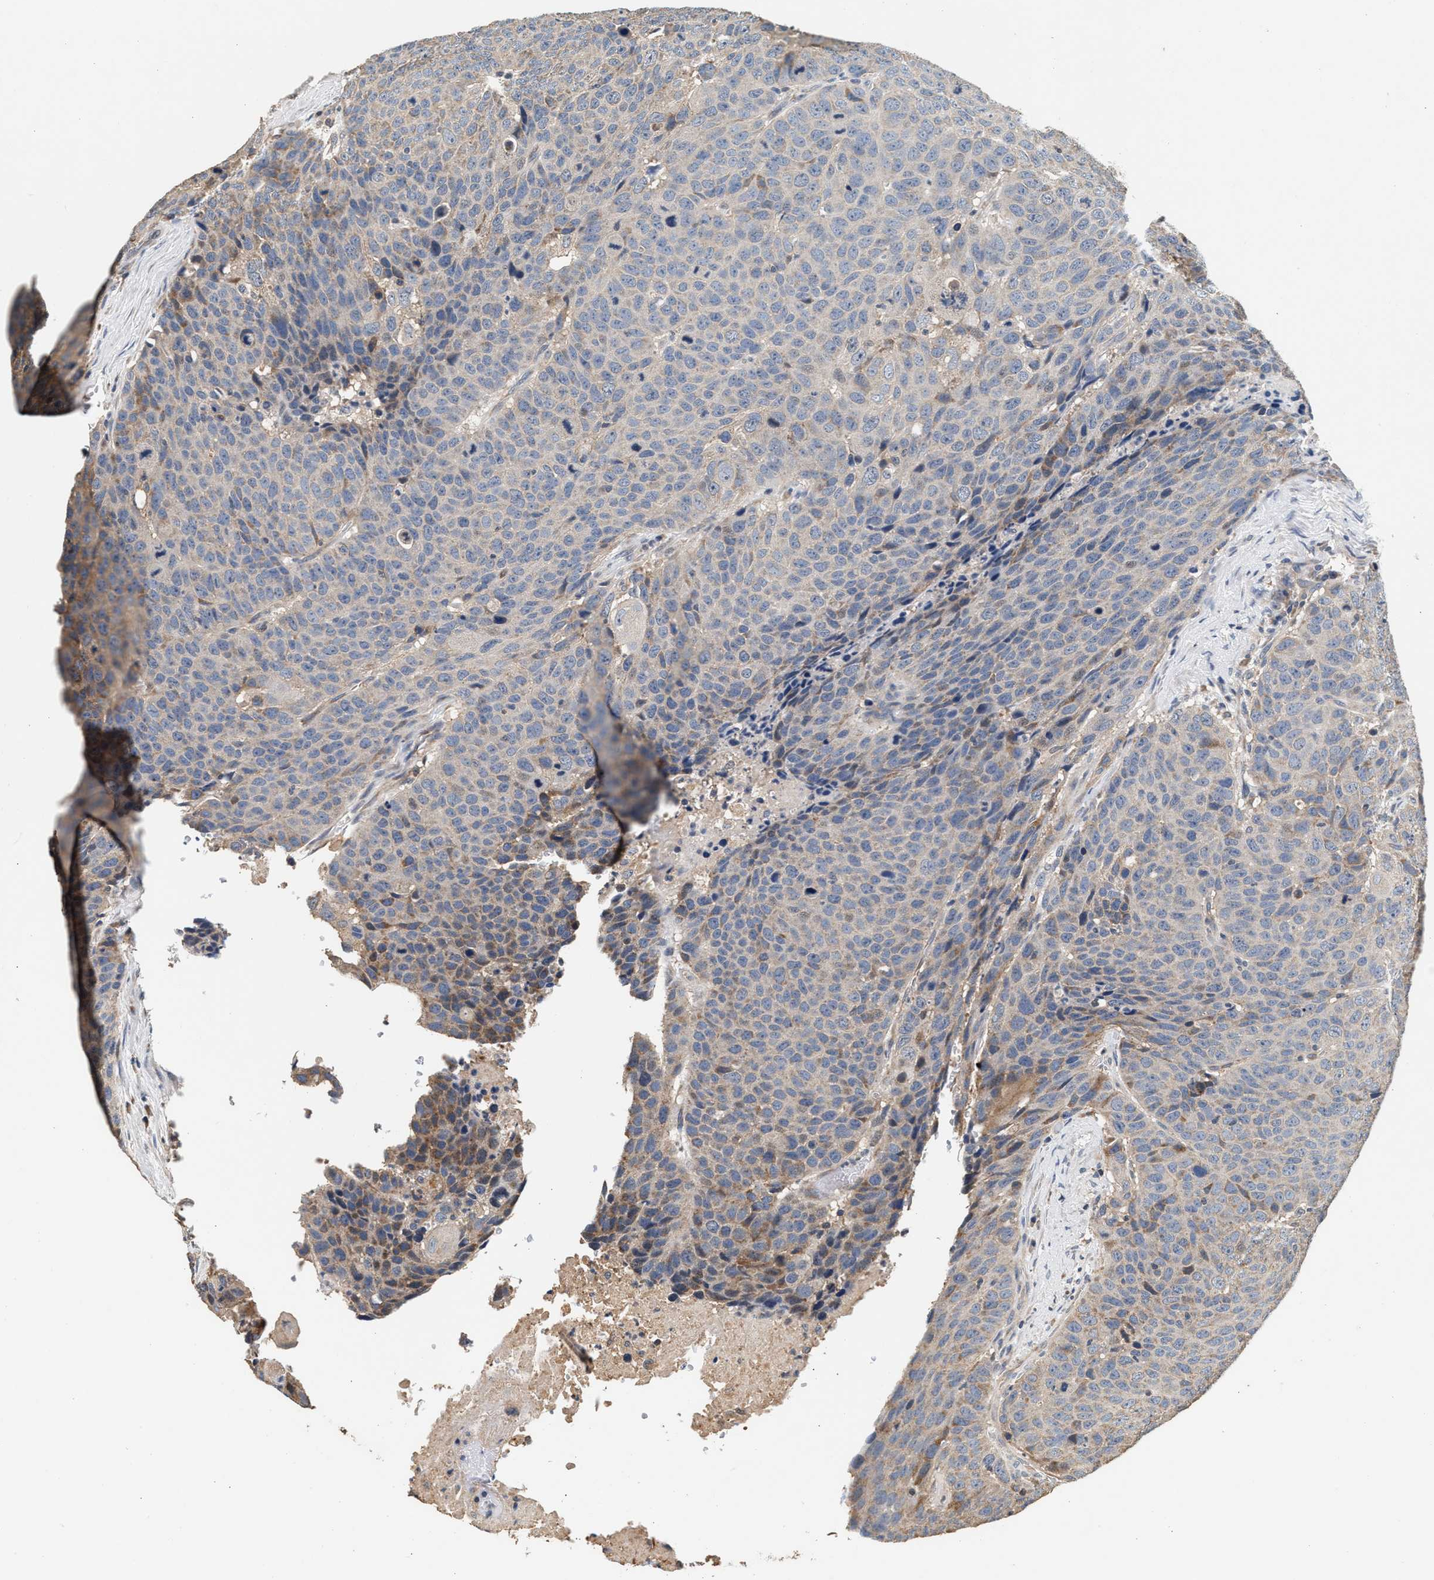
{"staining": {"intensity": "weak", "quantity": "<25%", "location": "cytoplasmic/membranous"}, "tissue": "head and neck cancer", "cell_type": "Tumor cells", "image_type": "cancer", "snomed": [{"axis": "morphology", "description": "Squamous cell carcinoma, NOS"}, {"axis": "topography", "description": "Head-Neck"}], "caption": "A photomicrograph of head and neck cancer (squamous cell carcinoma) stained for a protein demonstrates no brown staining in tumor cells.", "gene": "PTGR3", "patient": {"sex": "male", "age": 66}}